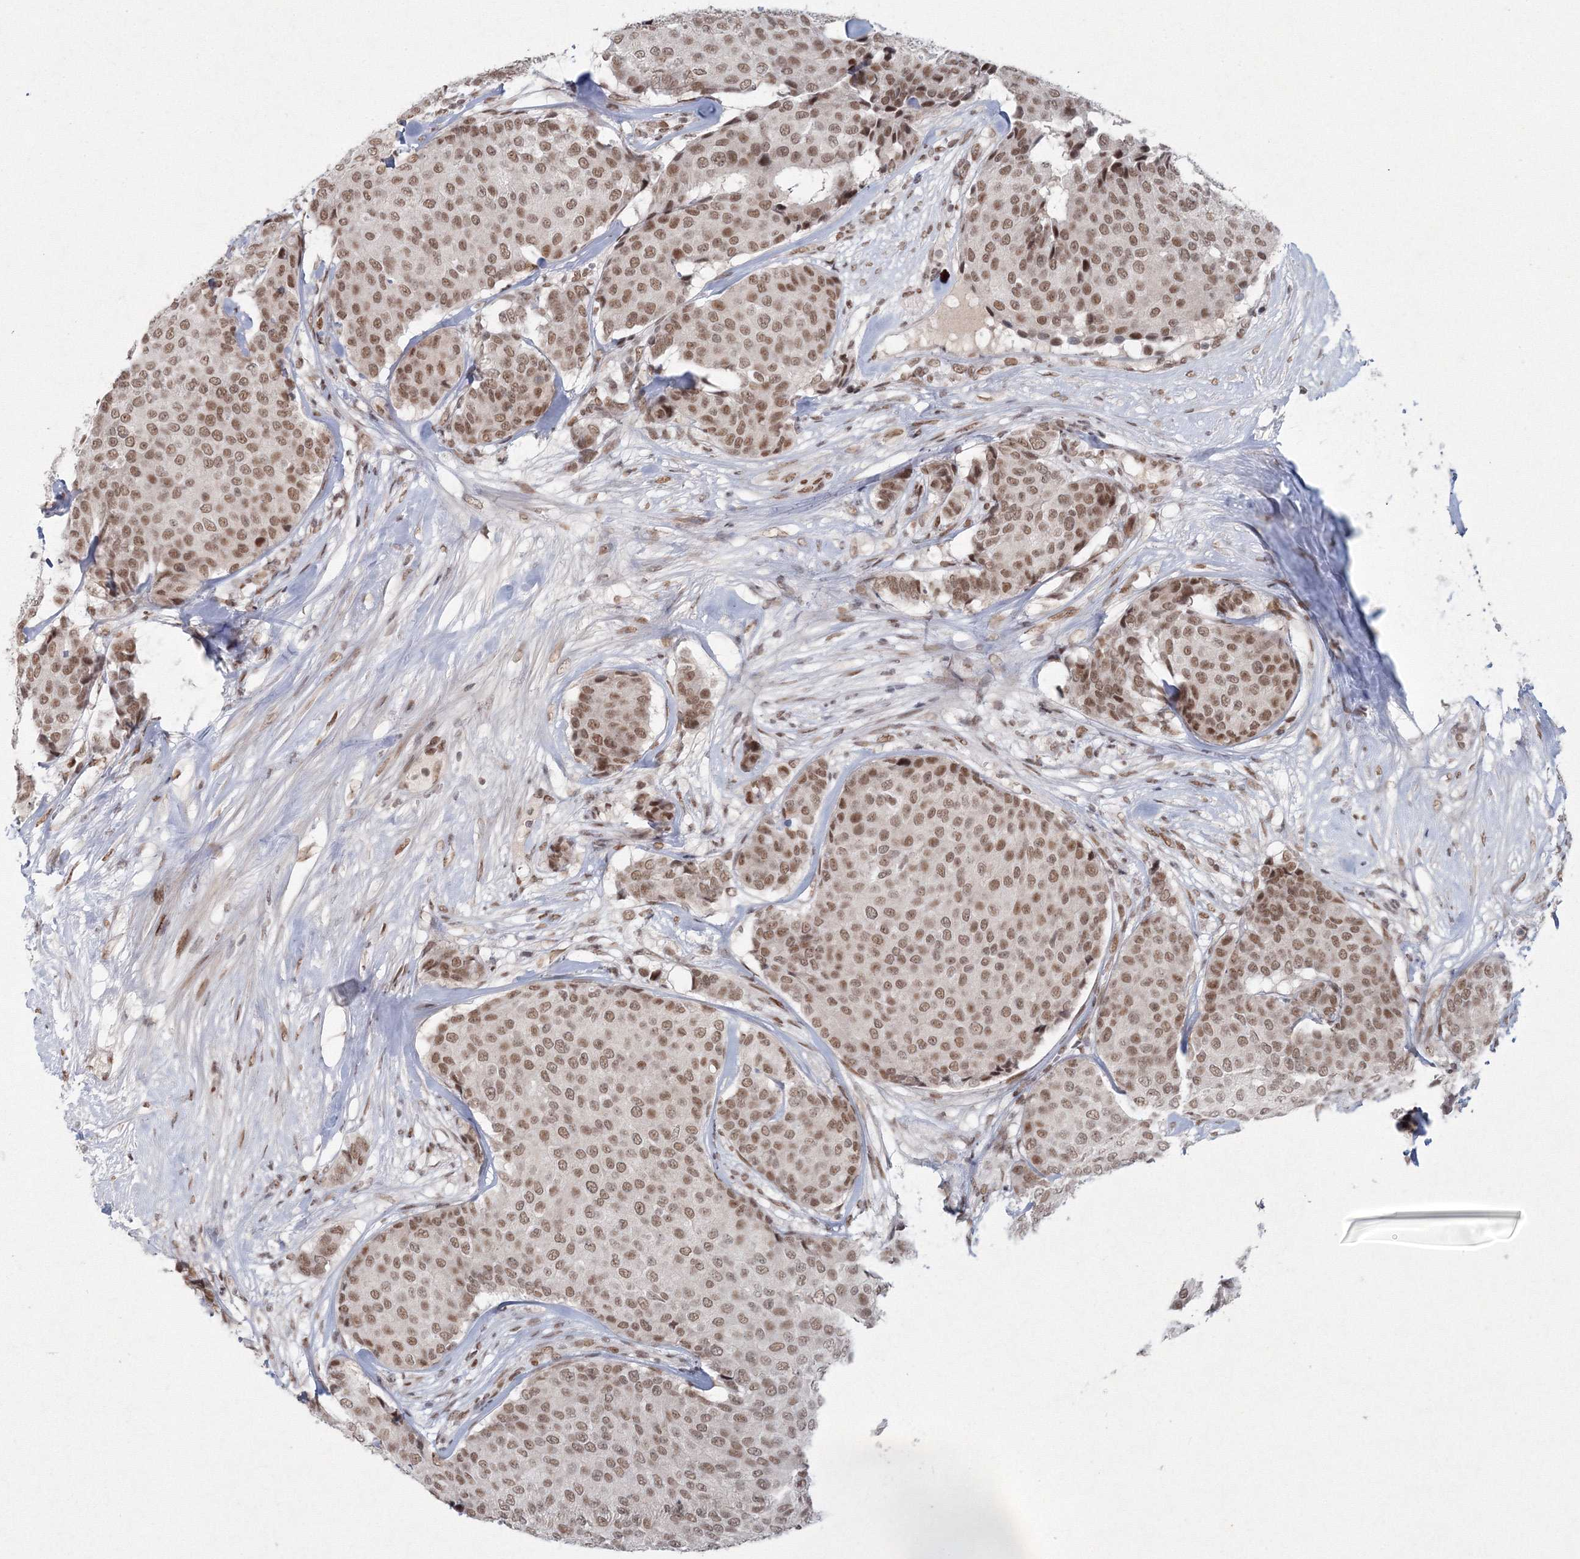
{"staining": {"intensity": "moderate", "quantity": ">75%", "location": "nuclear"}, "tissue": "breast cancer", "cell_type": "Tumor cells", "image_type": "cancer", "snomed": [{"axis": "morphology", "description": "Duct carcinoma"}, {"axis": "topography", "description": "Breast"}], "caption": "Immunohistochemistry (IHC) staining of breast cancer, which demonstrates medium levels of moderate nuclear expression in approximately >75% of tumor cells indicating moderate nuclear protein staining. The staining was performed using DAB (3,3'-diaminobenzidine) (brown) for protein detection and nuclei were counterstained in hematoxylin (blue).", "gene": "C3orf33", "patient": {"sex": "female", "age": 75}}